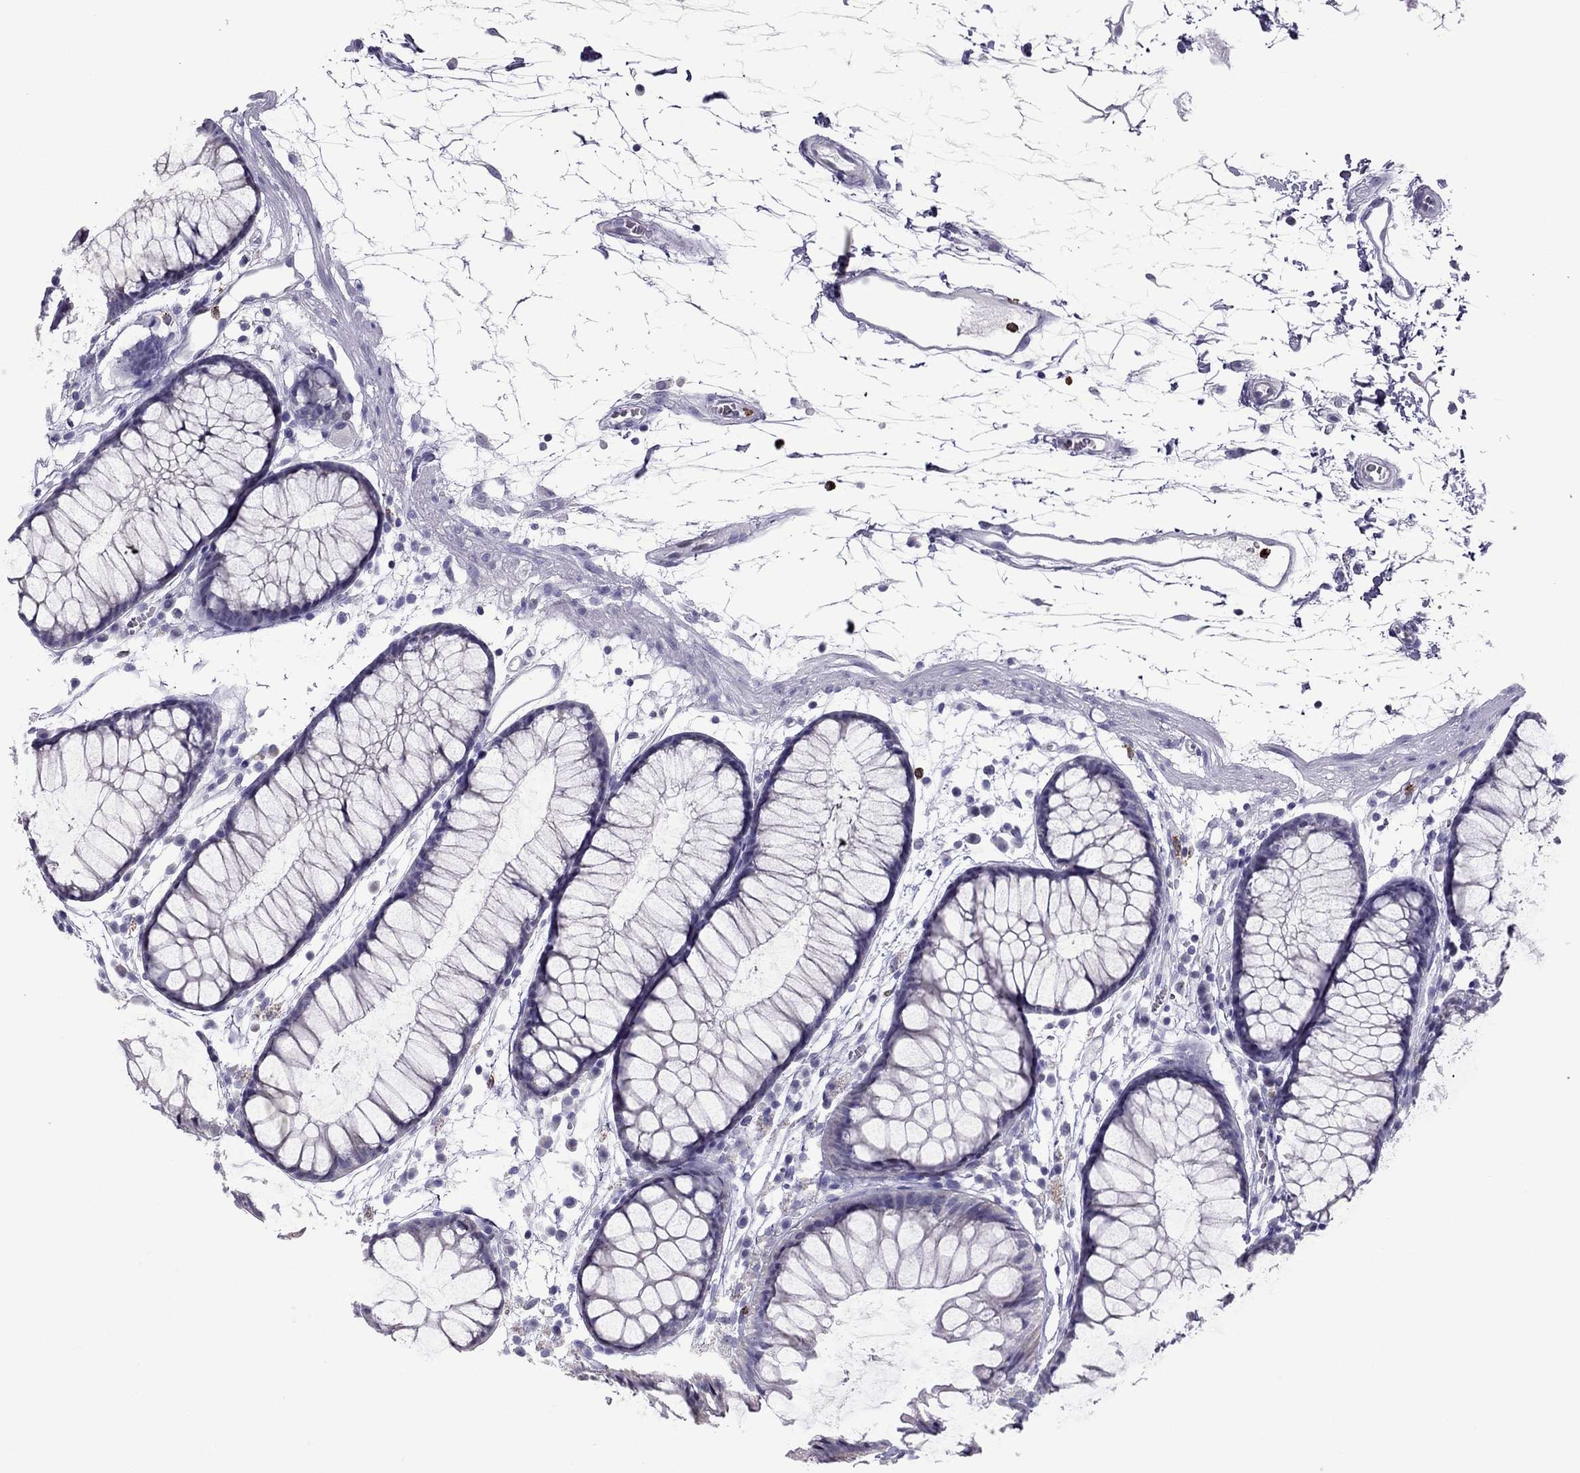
{"staining": {"intensity": "negative", "quantity": "none", "location": "none"}, "tissue": "colon", "cell_type": "Endothelial cells", "image_type": "normal", "snomed": [{"axis": "morphology", "description": "Normal tissue, NOS"}, {"axis": "morphology", "description": "Adenocarcinoma, NOS"}, {"axis": "topography", "description": "Colon"}], "caption": "DAB immunohistochemical staining of normal human colon reveals no significant staining in endothelial cells. The staining was performed using DAB (3,3'-diaminobenzidine) to visualize the protein expression in brown, while the nuclei were stained in blue with hematoxylin (Magnification: 20x).", "gene": "CCL27", "patient": {"sex": "male", "age": 65}}